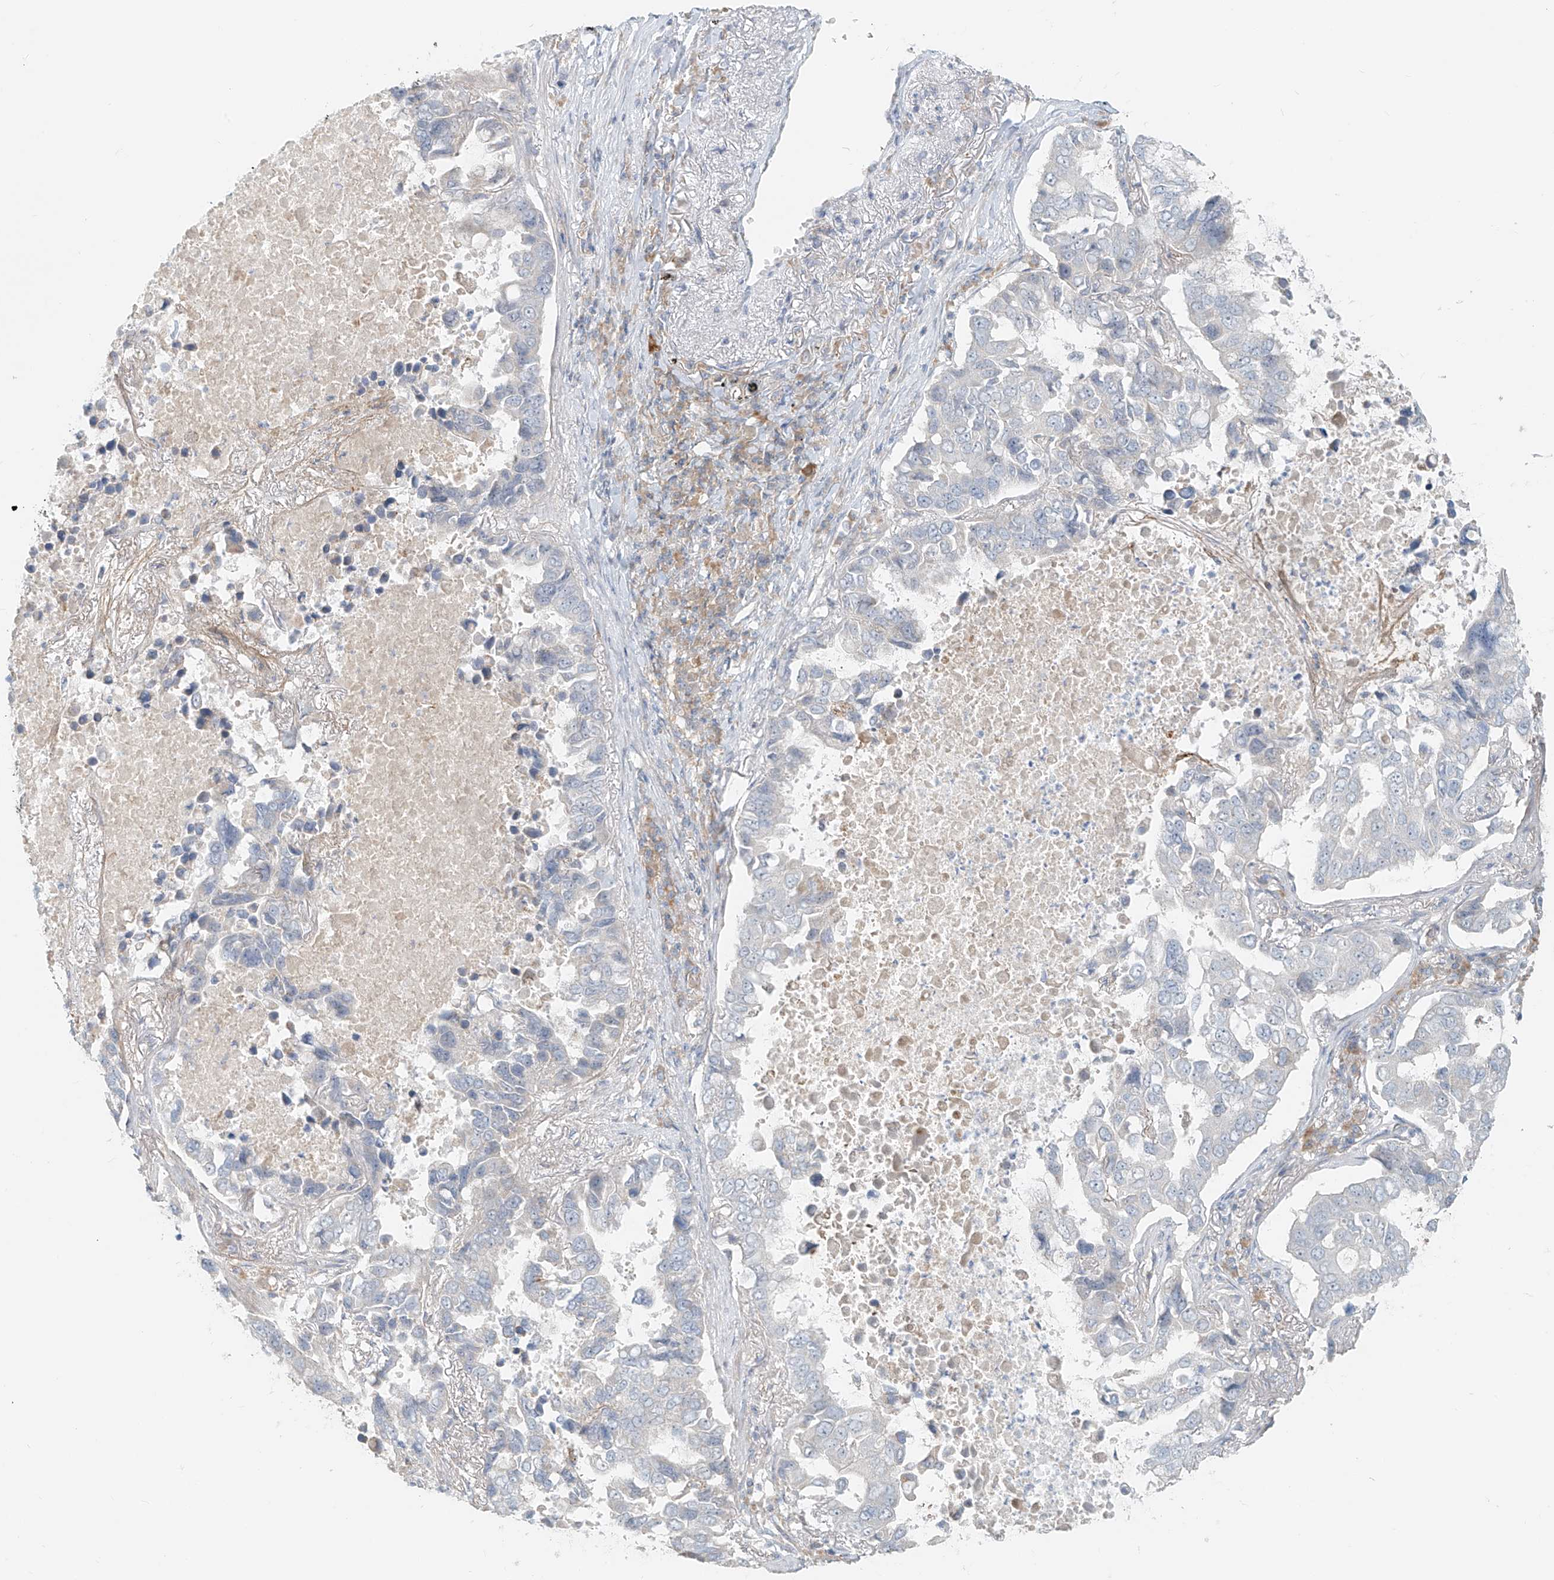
{"staining": {"intensity": "negative", "quantity": "none", "location": "none"}, "tissue": "lung cancer", "cell_type": "Tumor cells", "image_type": "cancer", "snomed": [{"axis": "morphology", "description": "Adenocarcinoma, NOS"}, {"axis": "topography", "description": "Lung"}], "caption": "This image is of lung adenocarcinoma stained with IHC to label a protein in brown with the nuclei are counter-stained blue. There is no positivity in tumor cells.", "gene": "UST", "patient": {"sex": "male", "age": 64}}